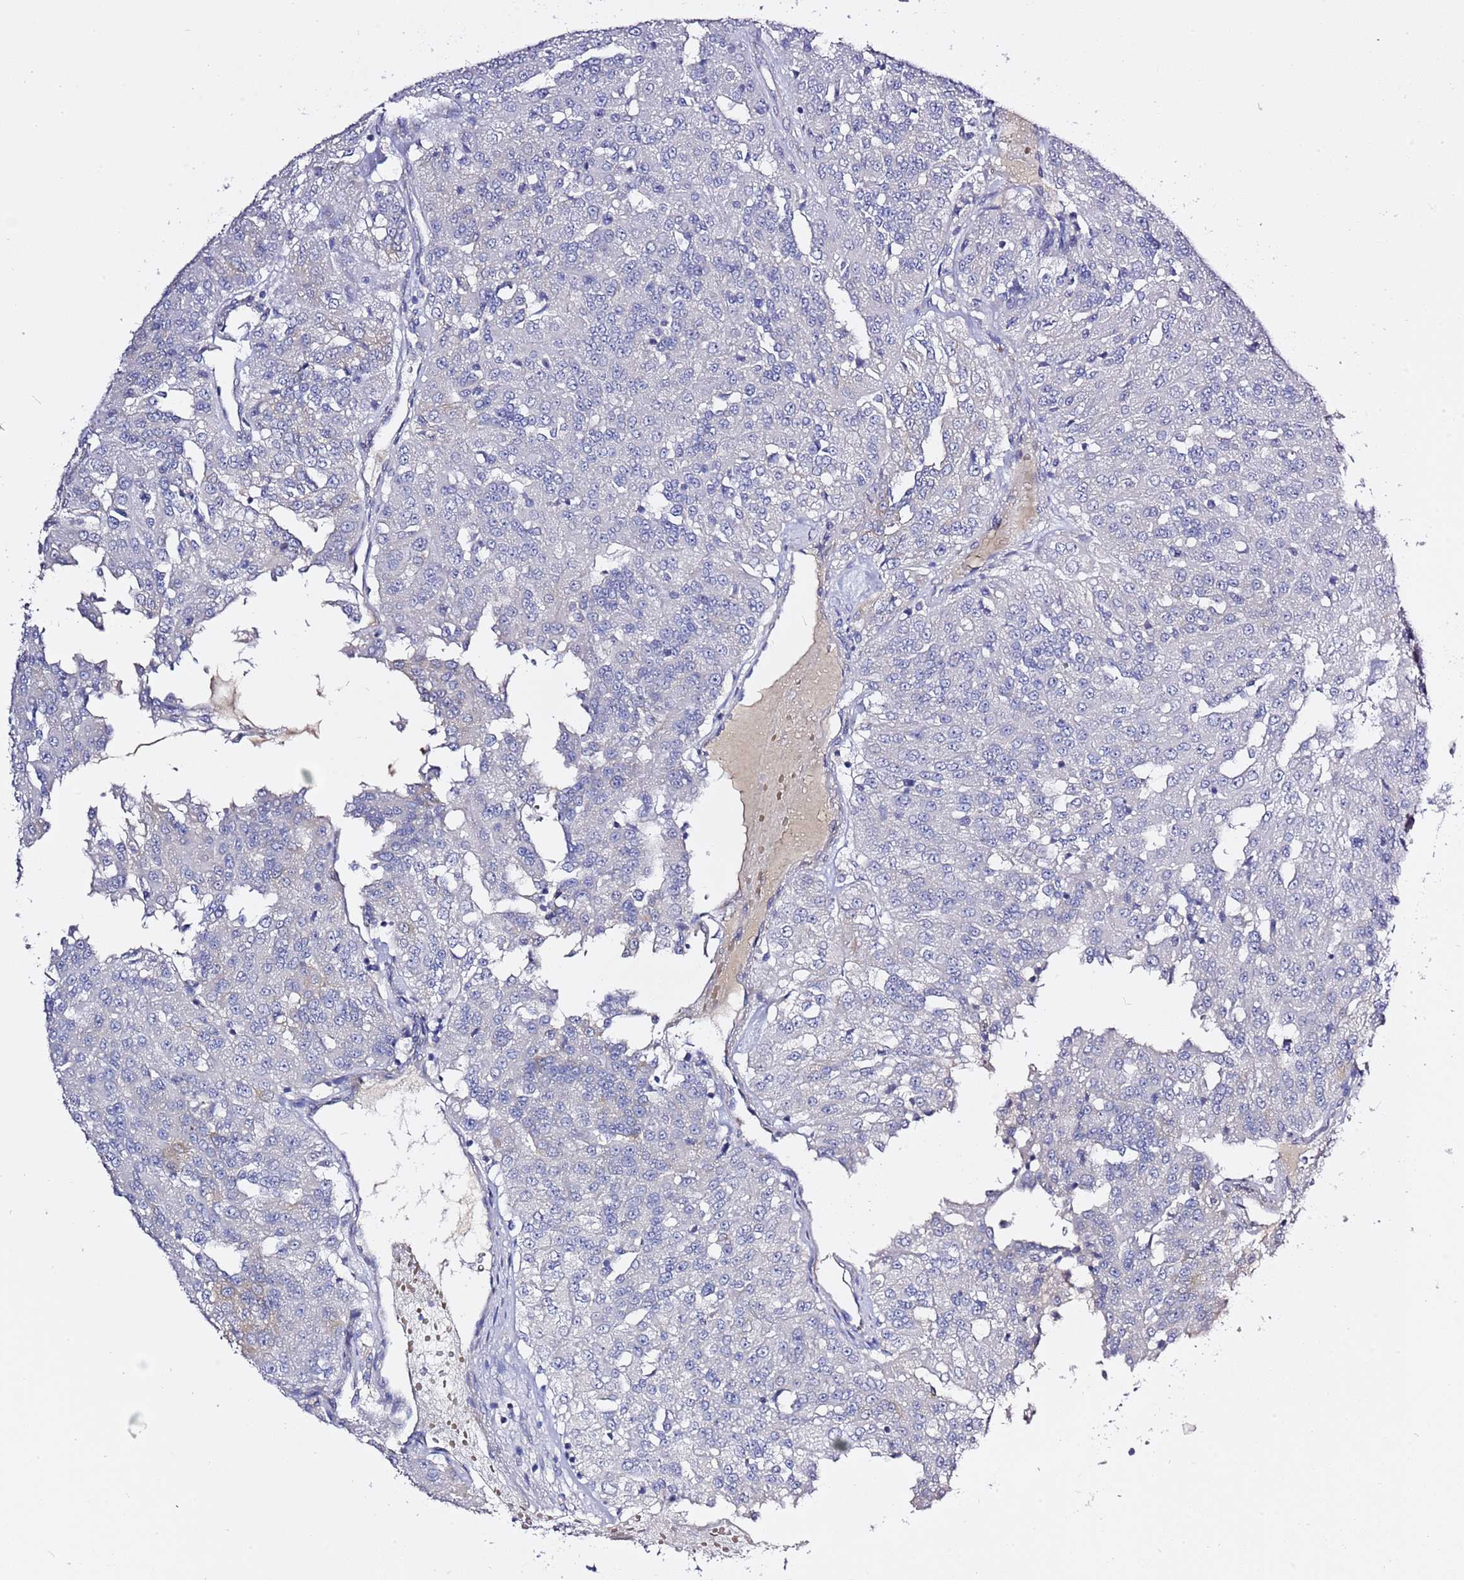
{"staining": {"intensity": "negative", "quantity": "none", "location": "none"}, "tissue": "renal cancer", "cell_type": "Tumor cells", "image_type": "cancer", "snomed": [{"axis": "morphology", "description": "Adenocarcinoma, NOS"}, {"axis": "topography", "description": "Kidney"}], "caption": "This micrograph is of renal adenocarcinoma stained with immunohistochemistry (IHC) to label a protein in brown with the nuclei are counter-stained blue. There is no expression in tumor cells. (Brightfield microscopy of DAB immunohistochemistry (IHC) at high magnification).", "gene": "RFK", "patient": {"sex": "female", "age": 63}}